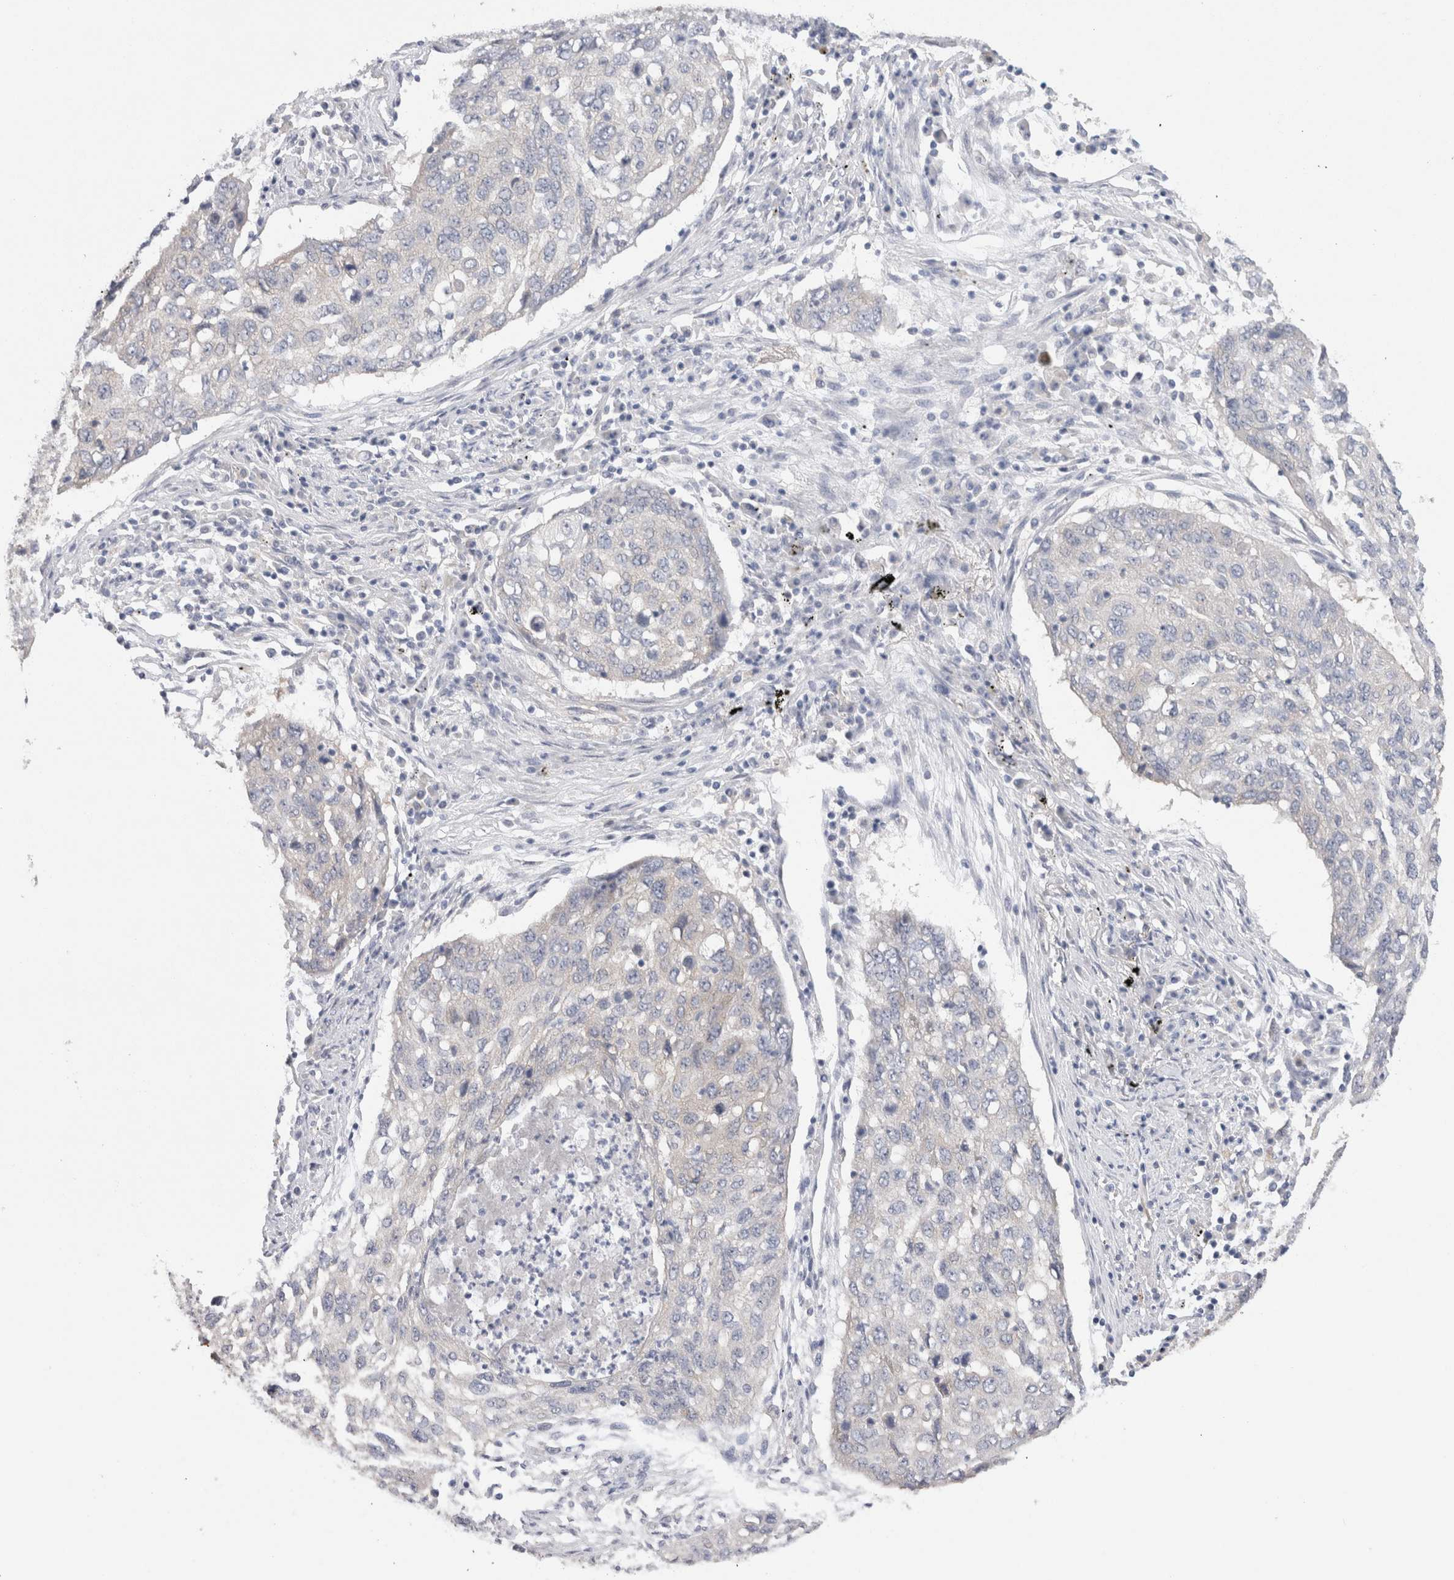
{"staining": {"intensity": "negative", "quantity": "none", "location": "none"}, "tissue": "lung cancer", "cell_type": "Tumor cells", "image_type": "cancer", "snomed": [{"axis": "morphology", "description": "Squamous cell carcinoma, NOS"}, {"axis": "topography", "description": "Lung"}], "caption": "Lung cancer (squamous cell carcinoma) was stained to show a protein in brown. There is no significant positivity in tumor cells. (DAB (3,3'-diaminobenzidine) immunohistochemistry (IHC) with hematoxylin counter stain).", "gene": "WIPF2", "patient": {"sex": "female", "age": 63}}